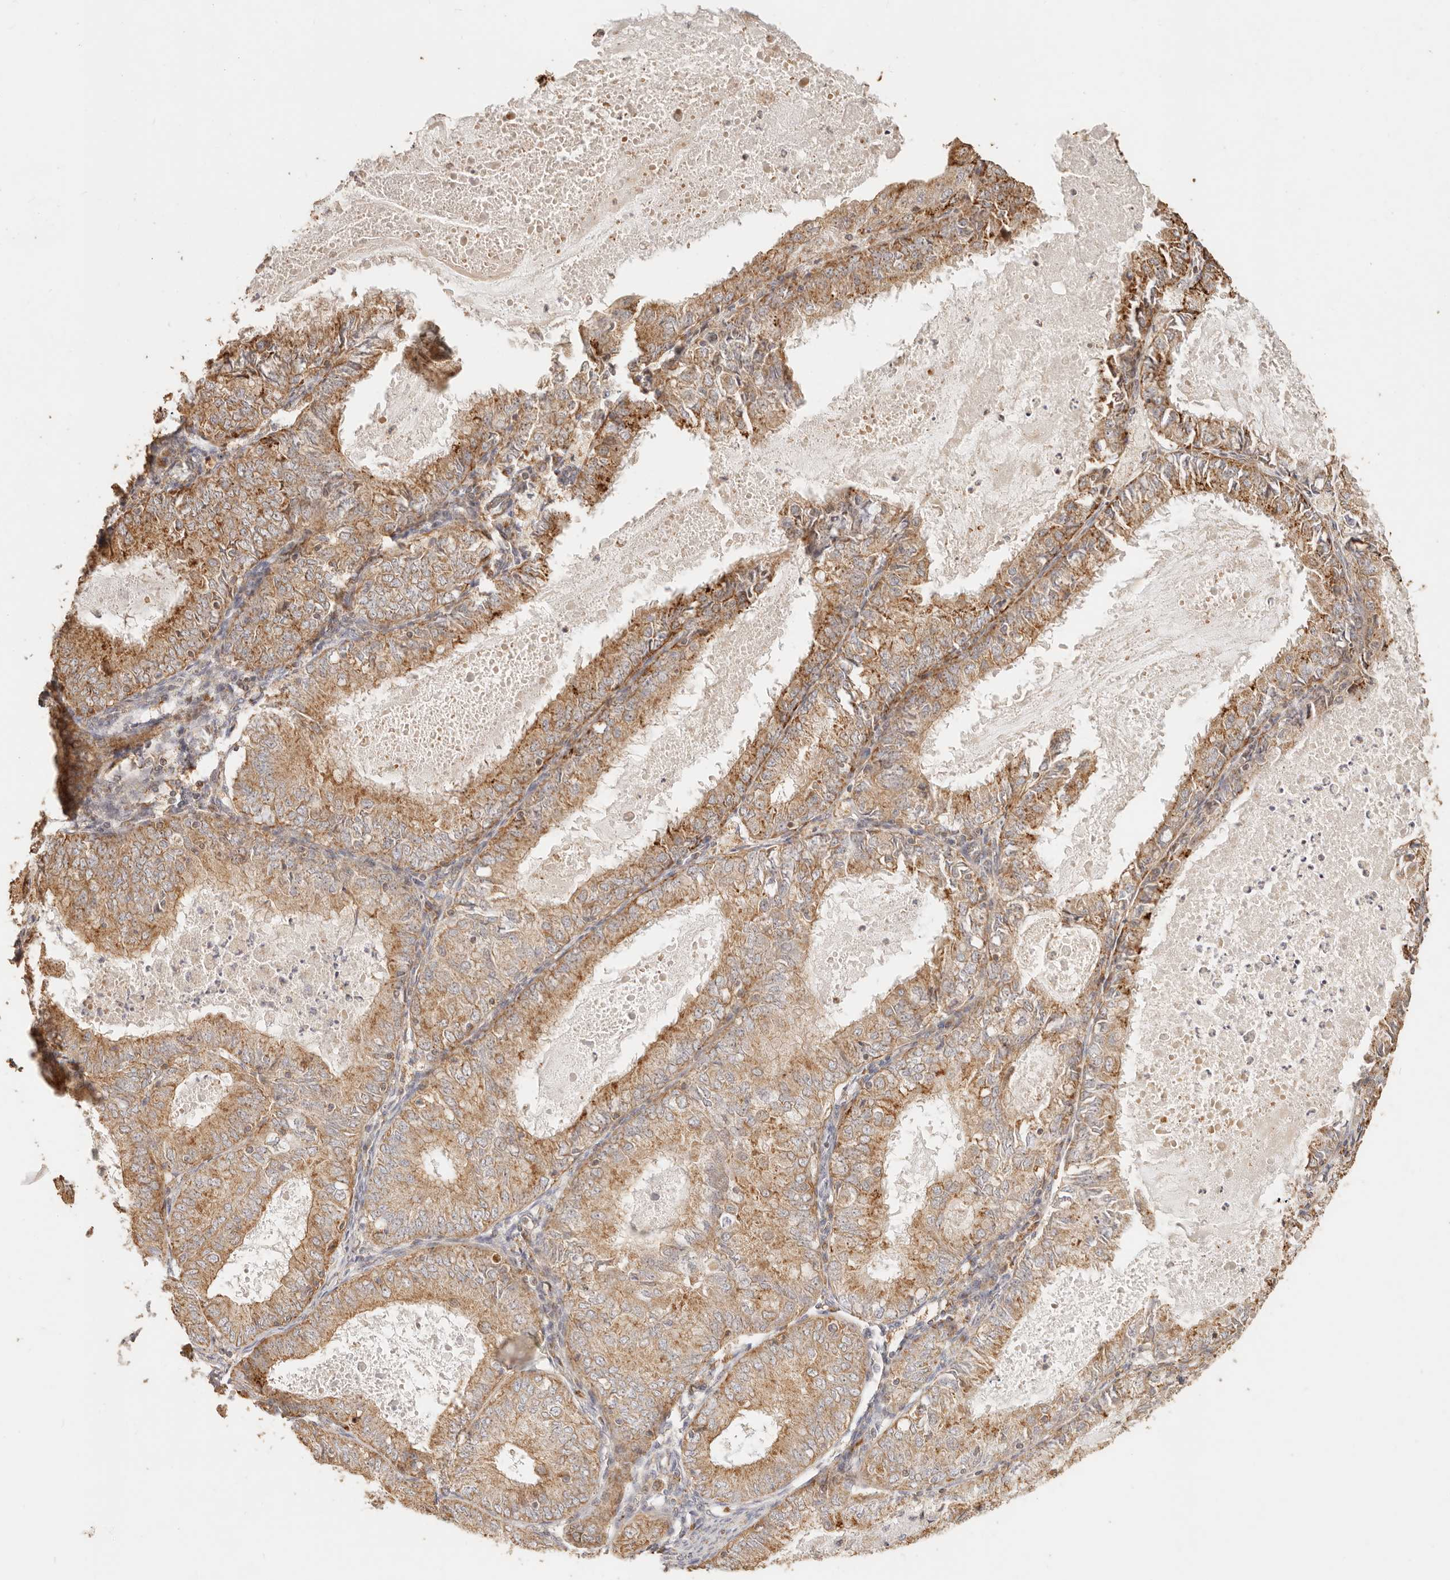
{"staining": {"intensity": "moderate", "quantity": ">75%", "location": "cytoplasmic/membranous"}, "tissue": "endometrial cancer", "cell_type": "Tumor cells", "image_type": "cancer", "snomed": [{"axis": "morphology", "description": "Adenocarcinoma, NOS"}, {"axis": "topography", "description": "Endometrium"}], "caption": "DAB (3,3'-diaminobenzidine) immunohistochemical staining of human adenocarcinoma (endometrial) reveals moderate cytoplasmic/membranous protein expression in about >75% of tumor cells.", "gene": "PTPN22", "patient": {"sex": "female", "age": 57}}